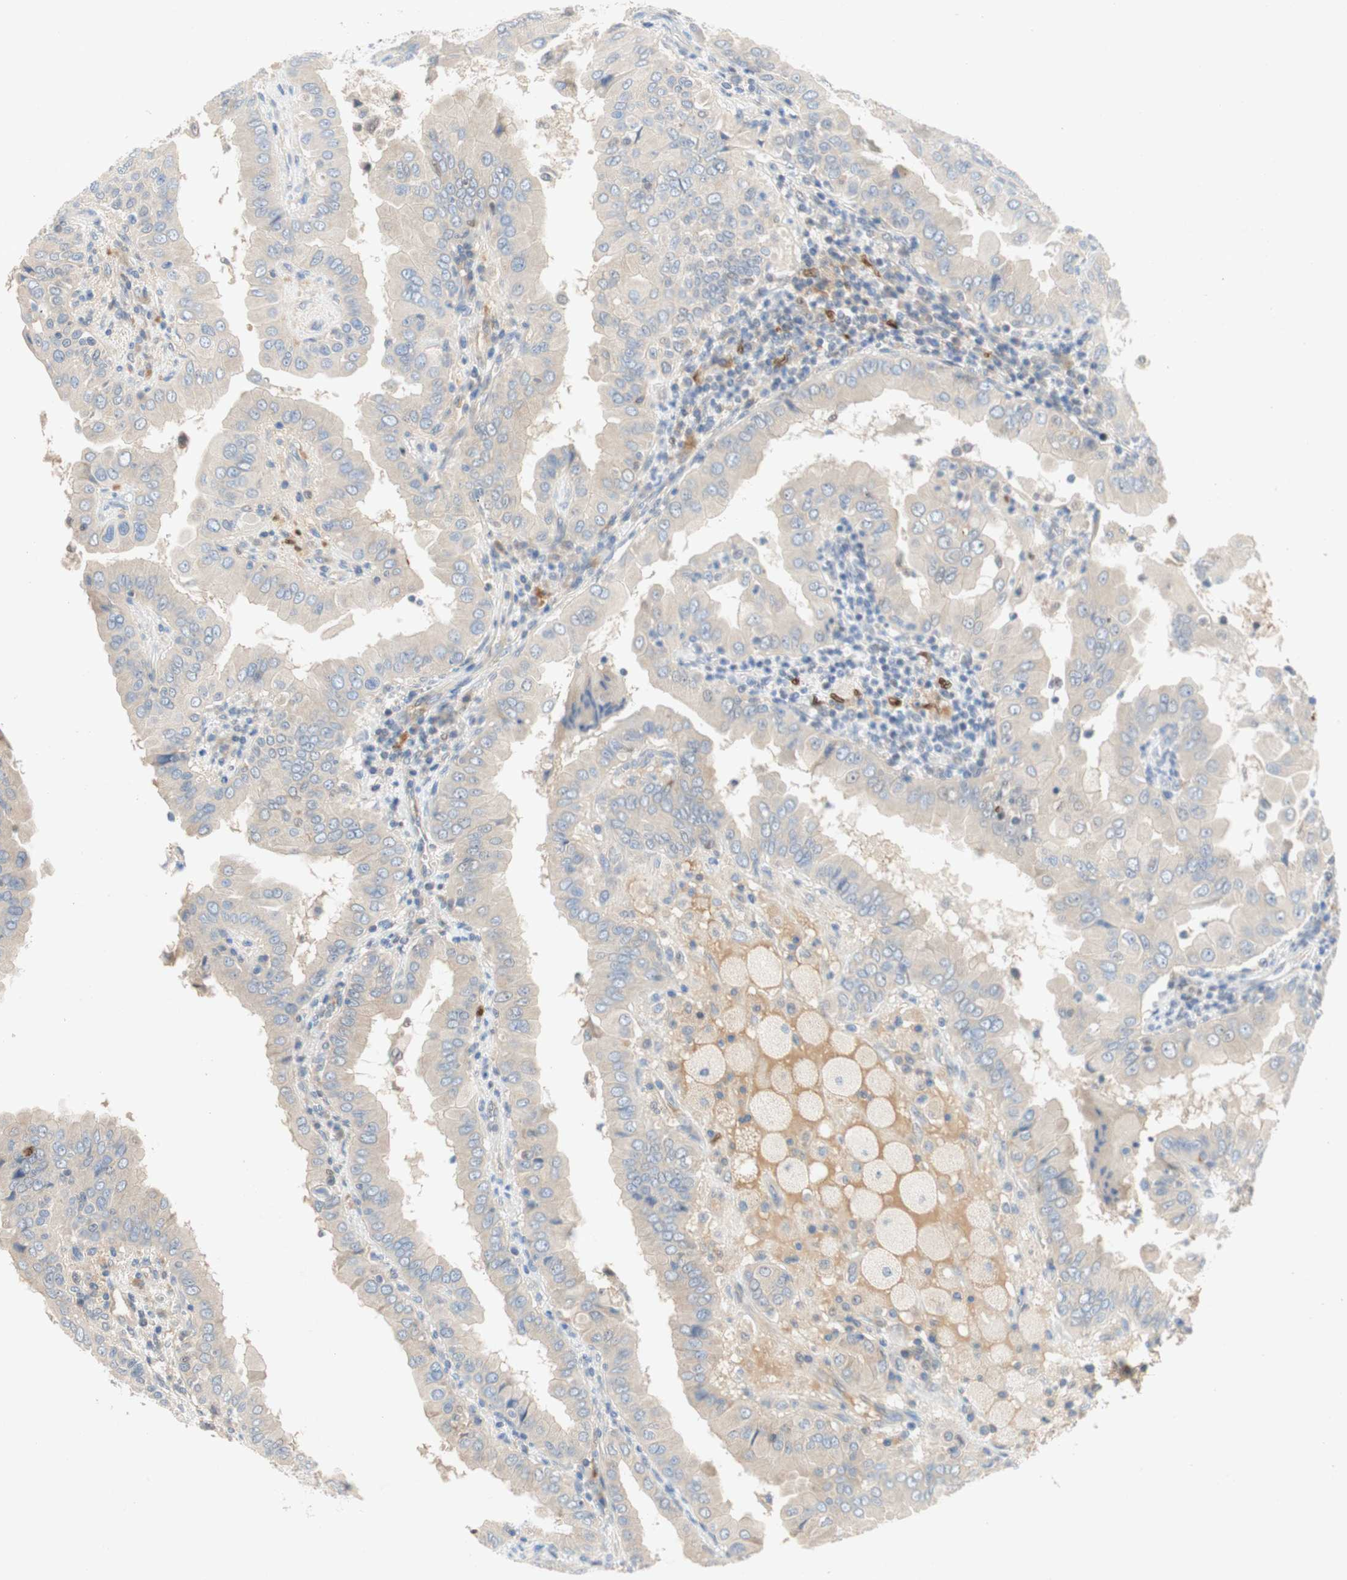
{"staining": {"intensity": "negative", "quantity": "none", "location": "none"}, "tissue": "thyroid cancer", "cell_type": "Tumor cells", "image_type": "cancer", "snomed": [{"axis": "morphology", "description": "Papillary adenocarcinoma, NOS"}, {"axis": "topography", "description": "Thyroid gland"}], "caption": "This is an IHC micrograph of human papillary adenocarcinoma (thyroid). There is no positivity in tumor cells.", "gene": "RELB", "patient": {"sex": "male", "age": 33}}